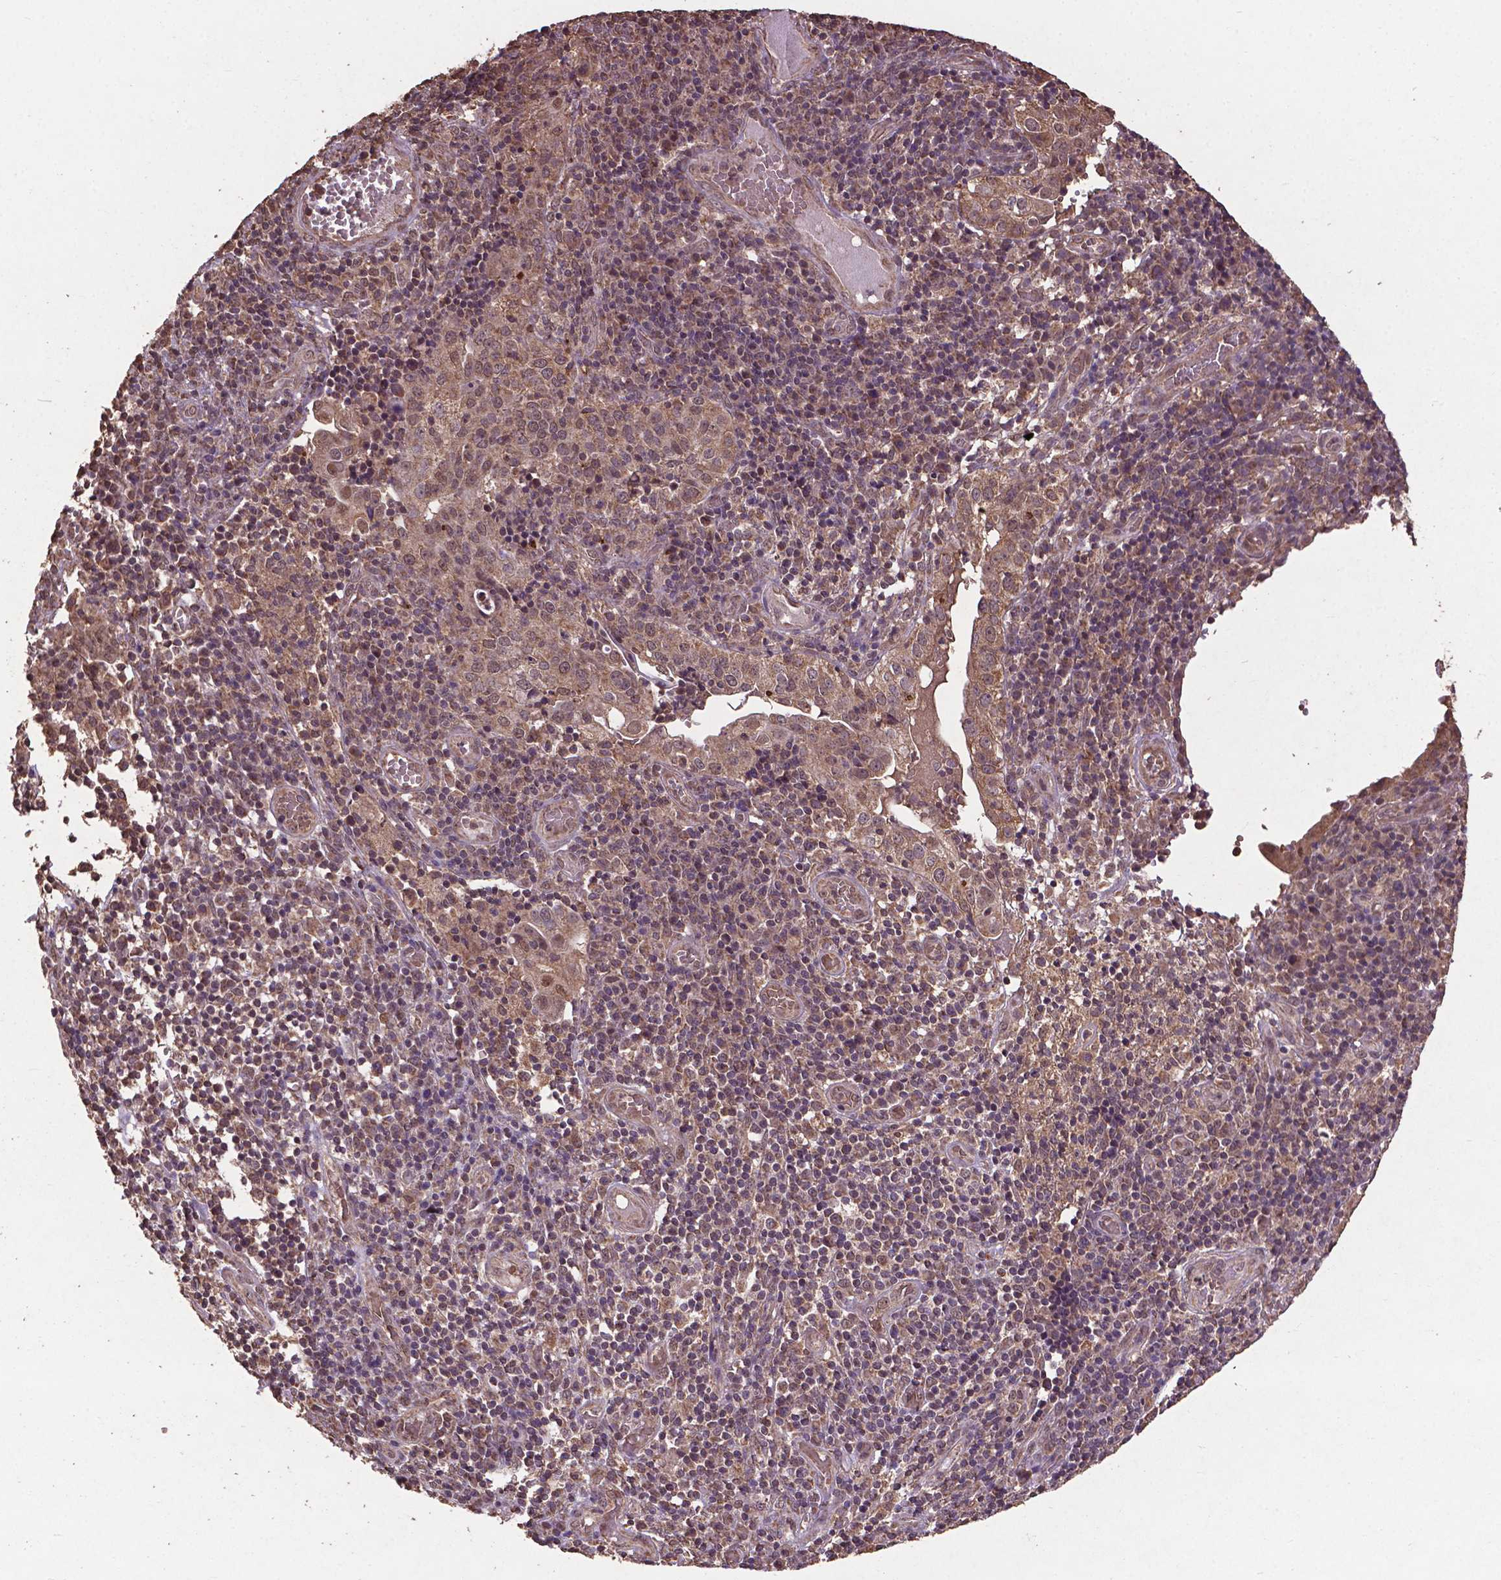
{"staining": {"intensity": "moderate", "quantity": ">75%", "location": "cytoplasmic/membranous,nuclear"}, "tissue": "cervical cancer", "cell_type": "Tumor cells", "image_type": "cancer", "snomed": [{"axis": "morphology", "description": "Squamous cell carcinoma, NOS"}, {"axis": "topography", "description": "Cervix"}], "caption": "Brown immunohistochemical staining in cervical cancer (squamous cell carcinoma) demonstrates moderate cytoplasmic/membranous and nuclear positivity in approximately >75% of tumor cells.", "gene": "DCAF1", "patient": {"sex": "female", "age": 39}}